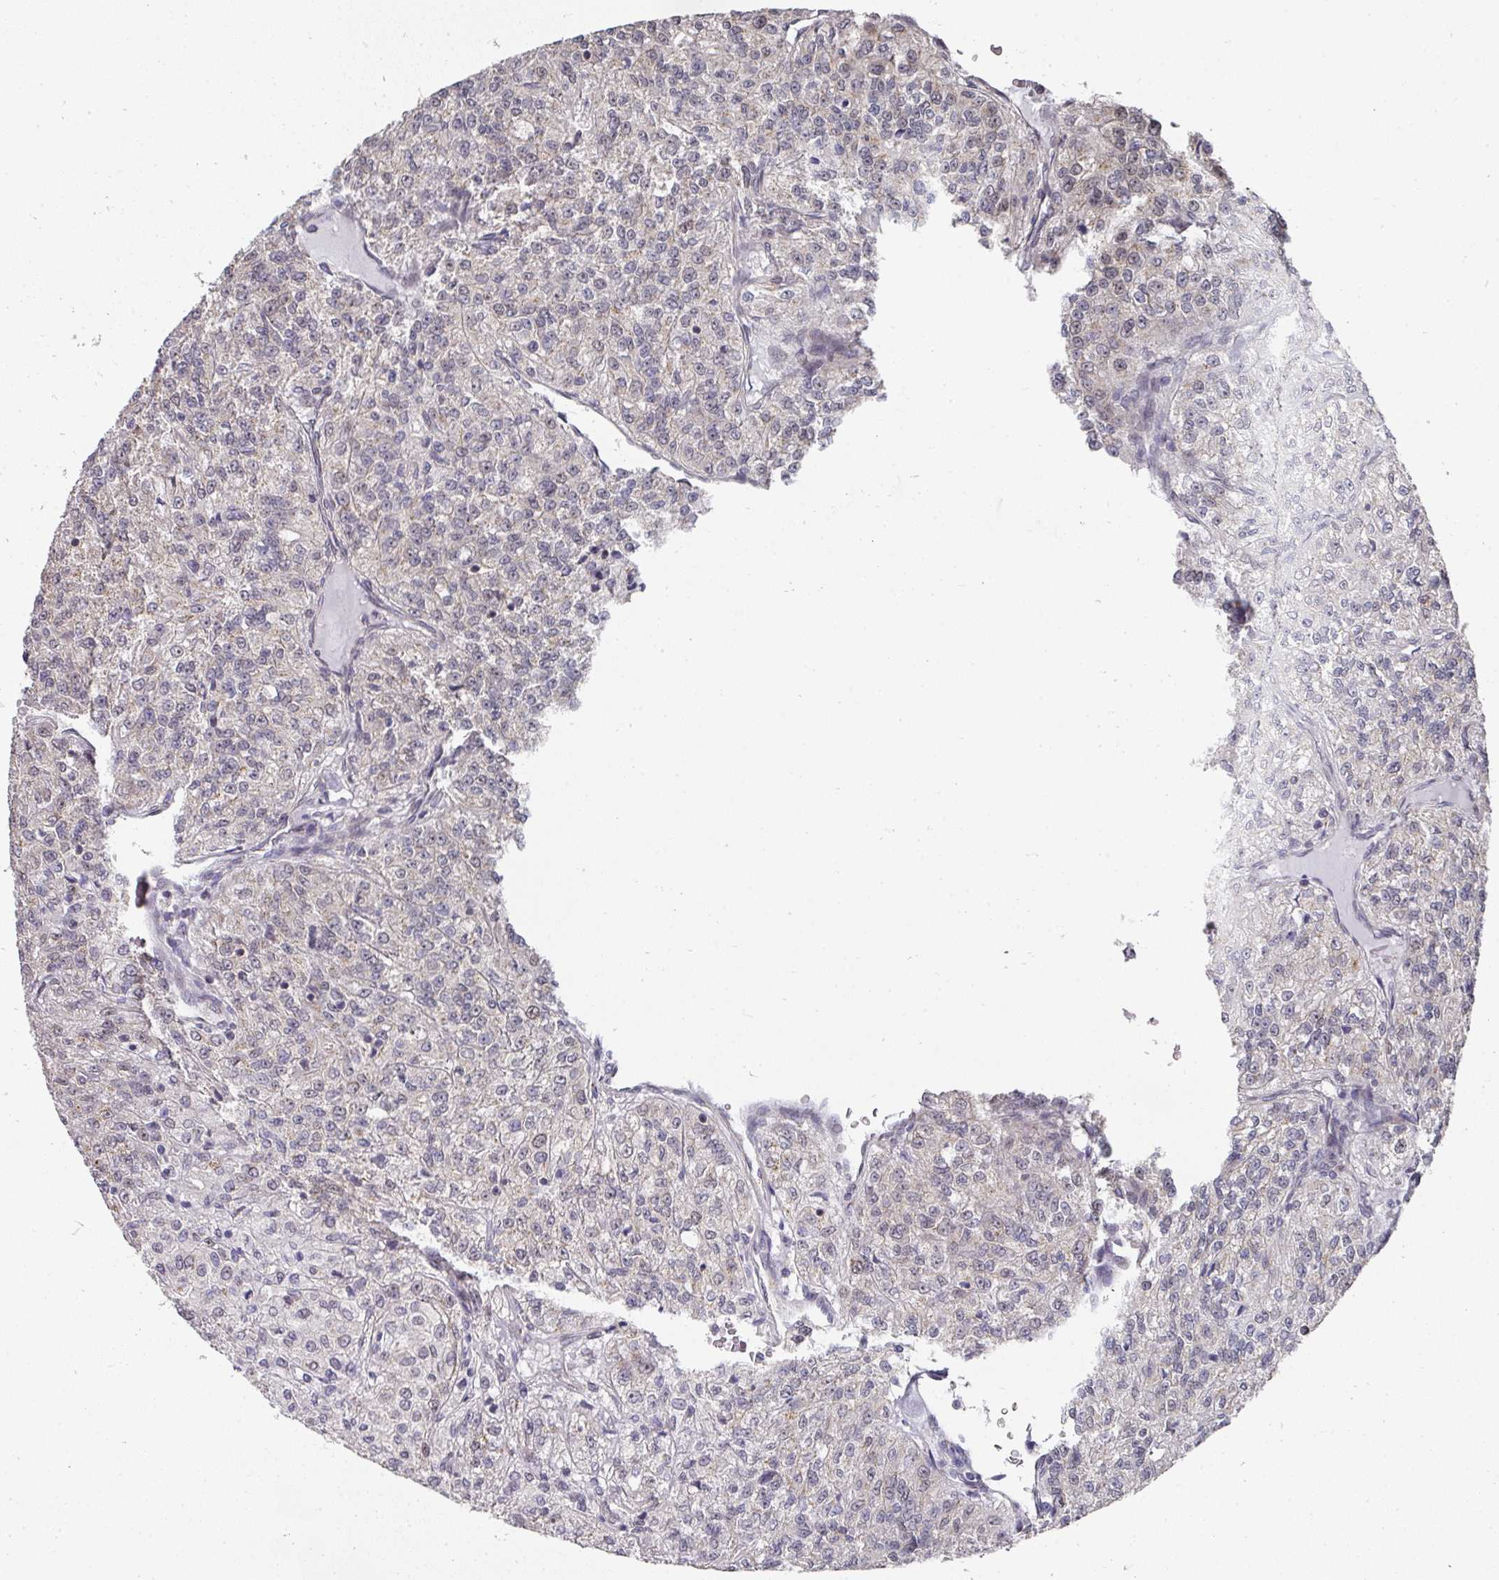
{"staining": {"intensity": "negative", "quantity": "none", "location": "none"}, "tissue": "renal cancer", "cell_type": "Tumor cells", "image_type": "cancer", "snomed": [{"axis": "morphology", "description": "Adenocarcinoma, NOS"}, {"axis": "topography", "description": "Kidney"}], "caption": "The micrograph exhibits no staining of tumor cells in renal cancer (adenocarcinoma).", "gene": "C18orf25", "patient": {"sex": "female", "age": 63}}